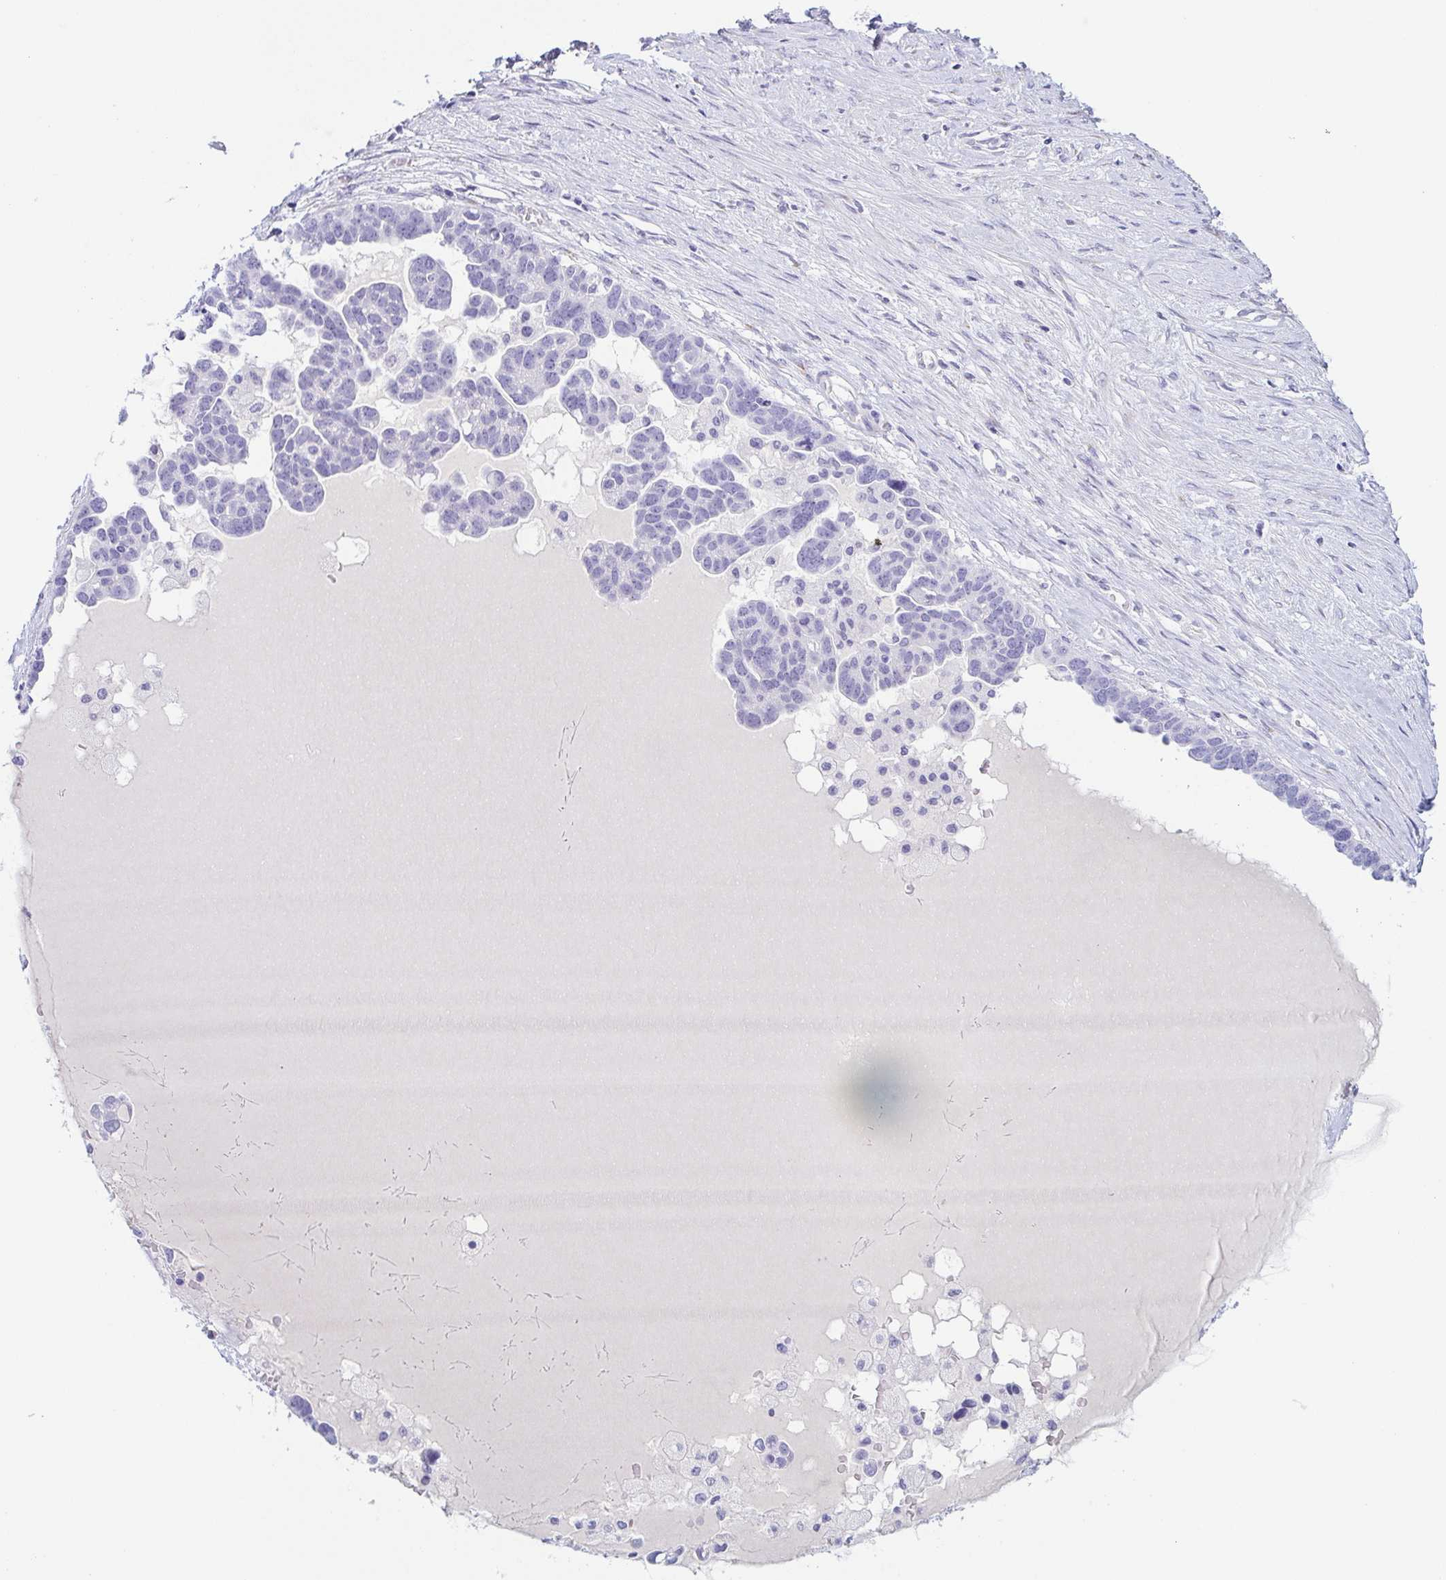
{"staining": {"intensity": "negative", "quantity": "none", "location": "none"}, "tissue": "ovarian cancer", "cell_type": "Tumor cells", "image_type": "cancer", "snomed": [{"axis": "morphology", "description": "Cystadenocarcinoma, serous, NOS"}, {"axis": "topography", "description": "Ovary"}], "caption": "The image exhibits no significant positivity in tumor cells of ovarian cancer (serous cystadenocarcinoma).", "gene": "LDLRAD1", "patient": {"sex": "female", "age": 54}}